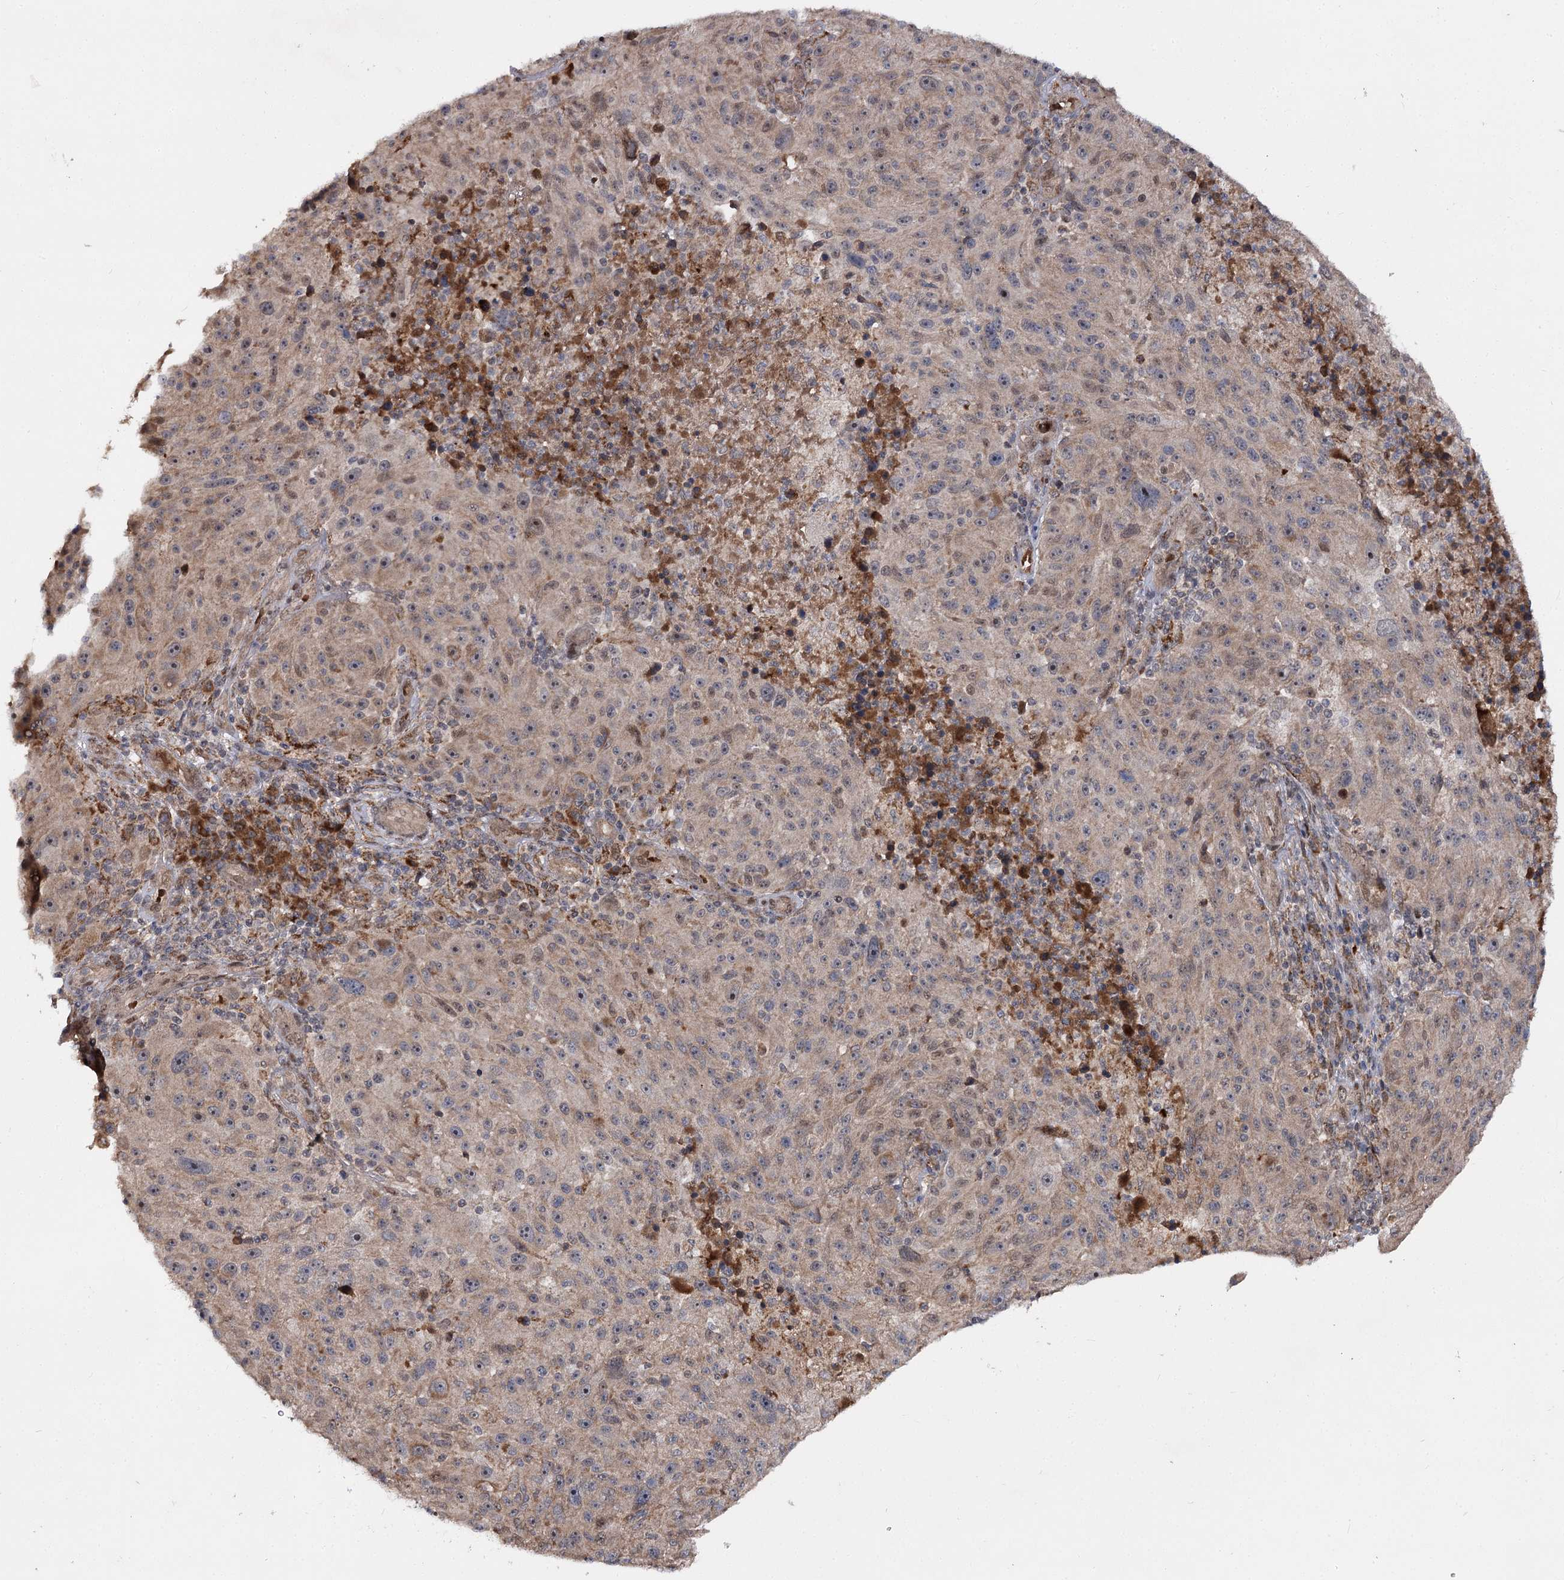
{"staining": {"intensity": "moderate", "quantity": "<25%", "location": "cytoplasmic/membranous"}, "tissue": "melanoma", "cell_type": "Tumor cells", "image_type": "cancer", "snomed": [{"axis": "morphology", "description": "Malignant melanoma, NOS"}, {"axis": "topography", "description": "Skin"}], "caption": "Immunohistochemistry (IHC) micrograph of neoplastic tissue: melanoma stained using IHC reveals low levels of moderate protein expression localized specifically in the cytoplasmic/membranous of tumor cells, appearing as a cytoplasmic/membranous brown color.", "gene": "MSANTD2", "patient": {"sex": "male", "age": 53}}